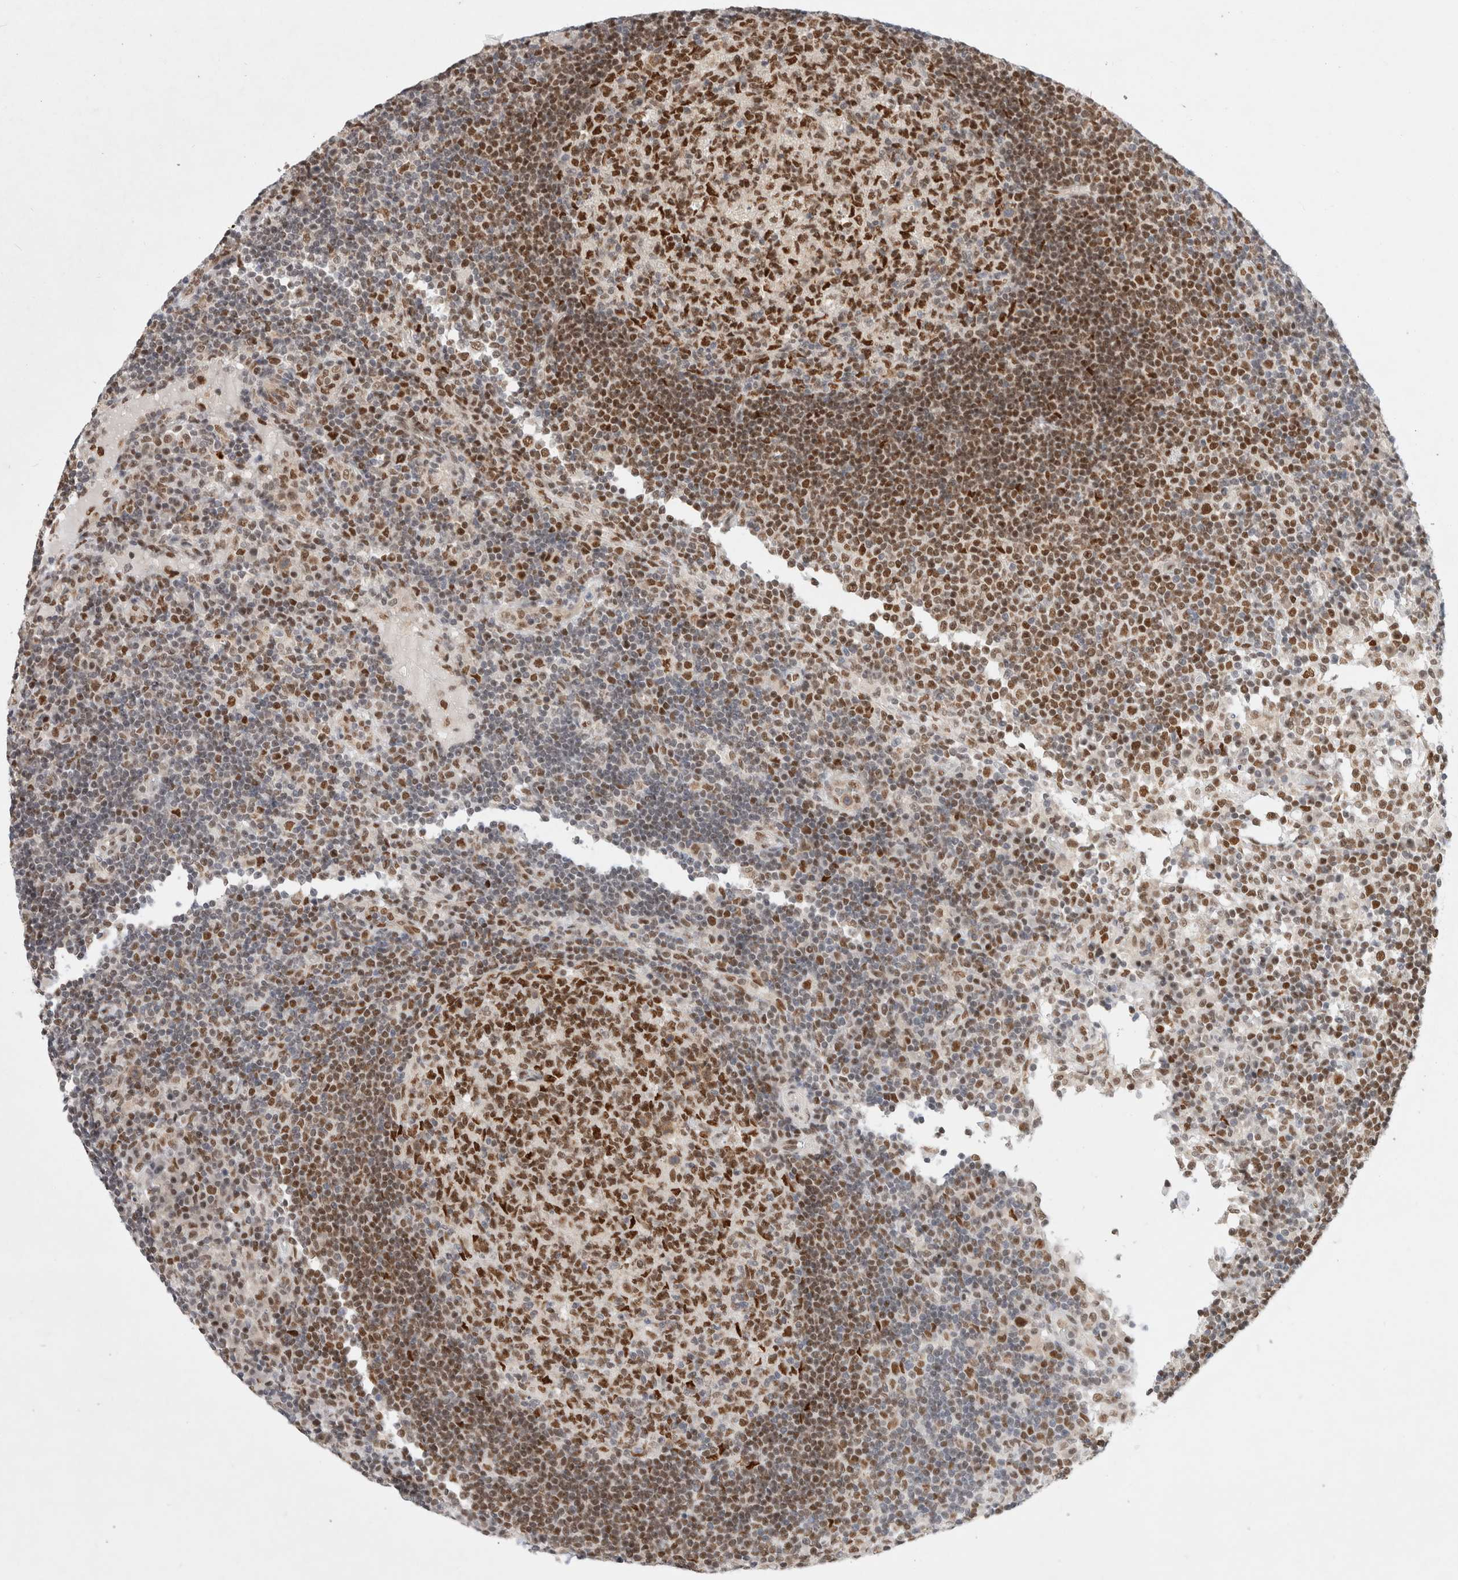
{"staining": {"intensity": "strong", "quantity": ">75%", "location": "nuclear"}, "tissue": "lymph node", "cell_type": "Germinal center cells", "image_type": "normal", "snomed": [{"axis": "morphology", "description": "Normal tissue, NOS"}, {"axis": "topography", "description": "Lymph node"}], "caption": "Brown immunohistochemical staining in benign human lymph node shows strong nuclear positivity in approximately >75% of germinal center cells. The protein is shown in brown color, while the nuclei are stained blue.", "gene": "GTF2I", "patient": {"sex": "female", "age": 53}}